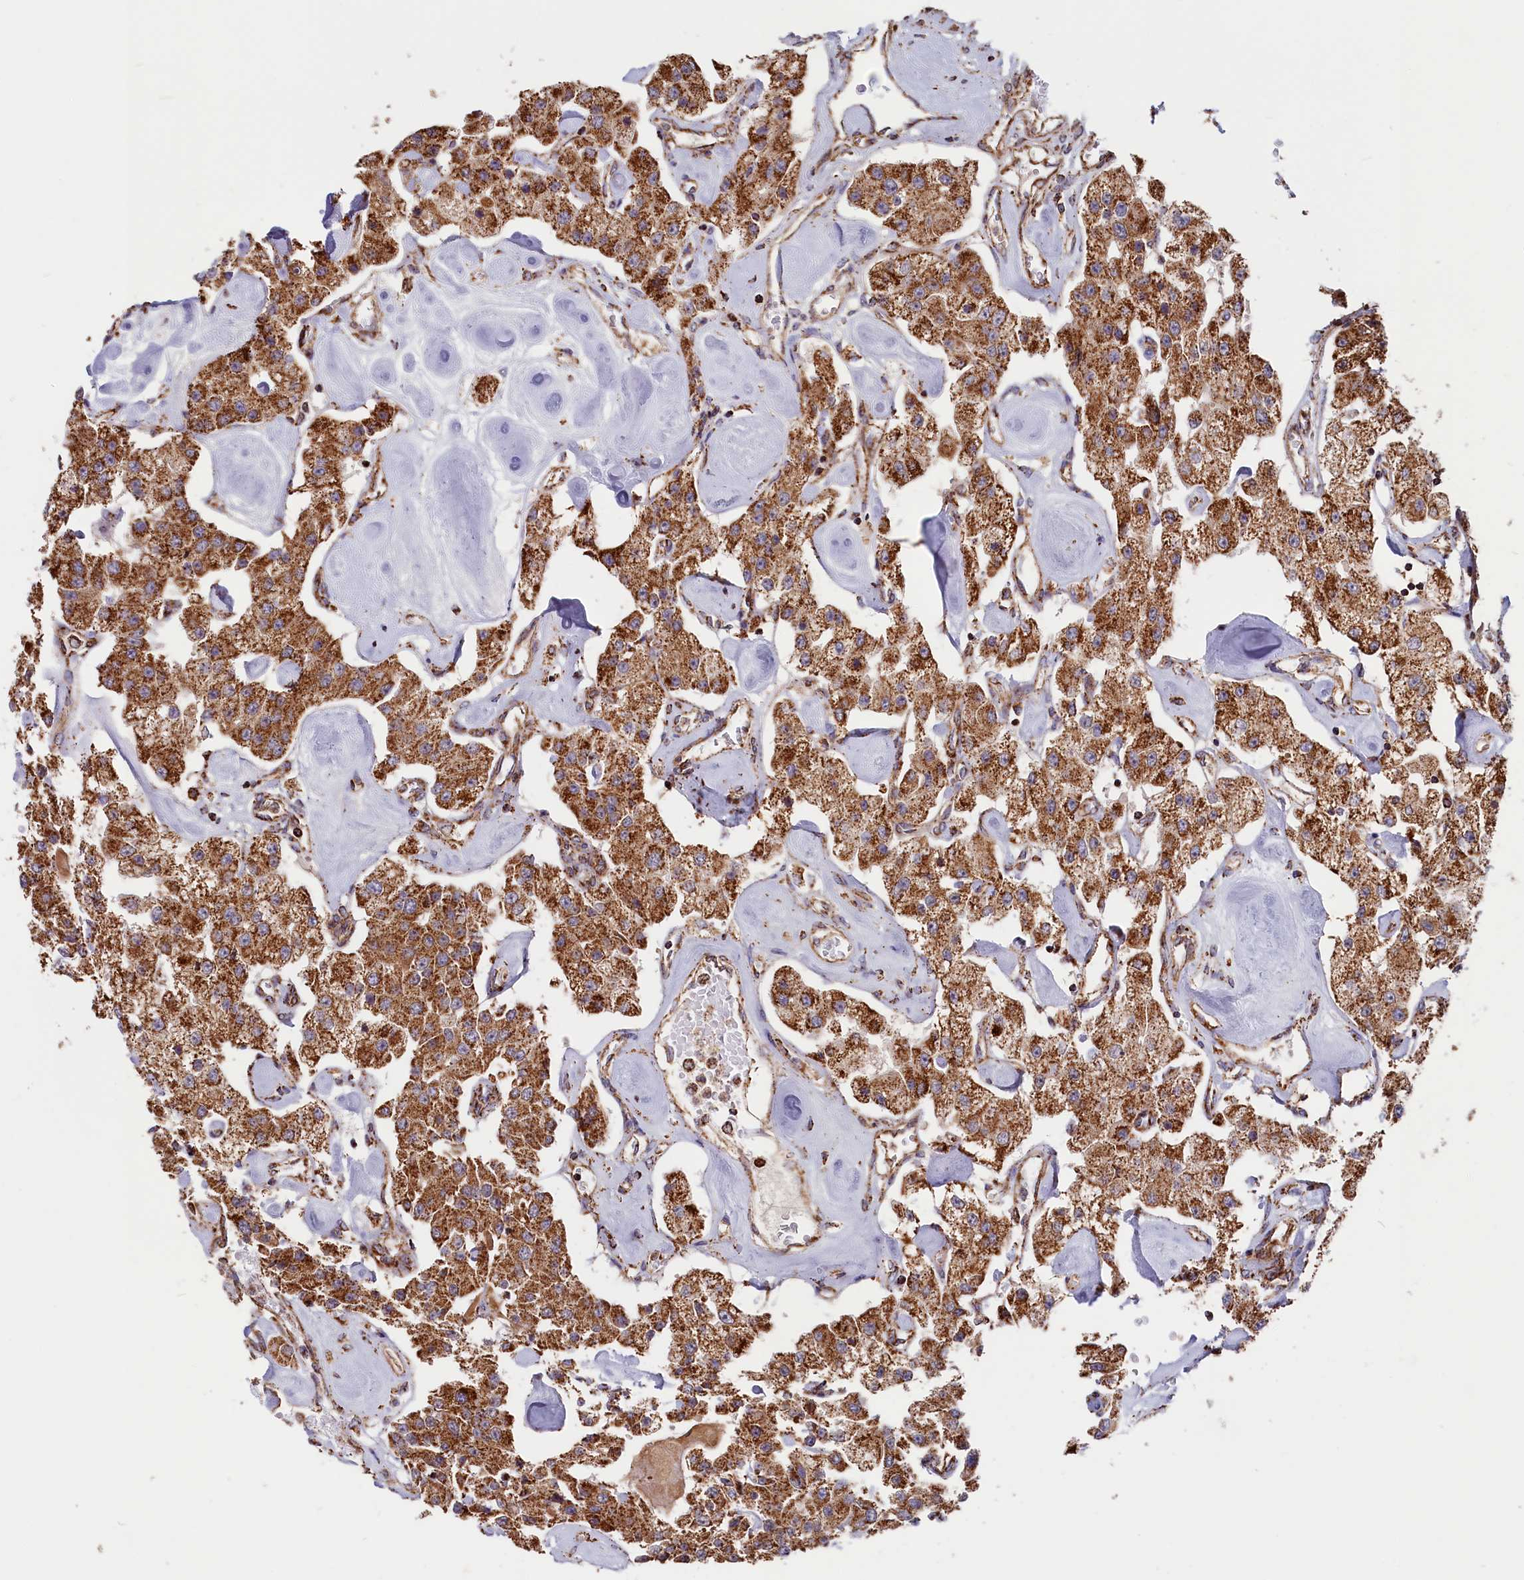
{"staining": {"intensity": "strong", "quantity": ">75%", "location": "cytoplasmic/membranous"}, "tissue": "carcinoid", "cell_type": "Tumor cells", "image_type": "cancer", "snomed": [{"axis": "morphology", "description": "Carcinoid, malignant, NOS"}, {"axis": "topography", "description": "Pancreas"}], "caption": "IHC image of neoplastic tissue: carcinoid stained using immunohistochemistry (IHC) demonstrates high levels of strong protein expression localized specifically in the cytoplasmic/membranous of tumor cells, appearing as a cytoplasmic/membranous brown color.", "gene": "MACROD1", "patient": {"sex": "male", "age": 41}}